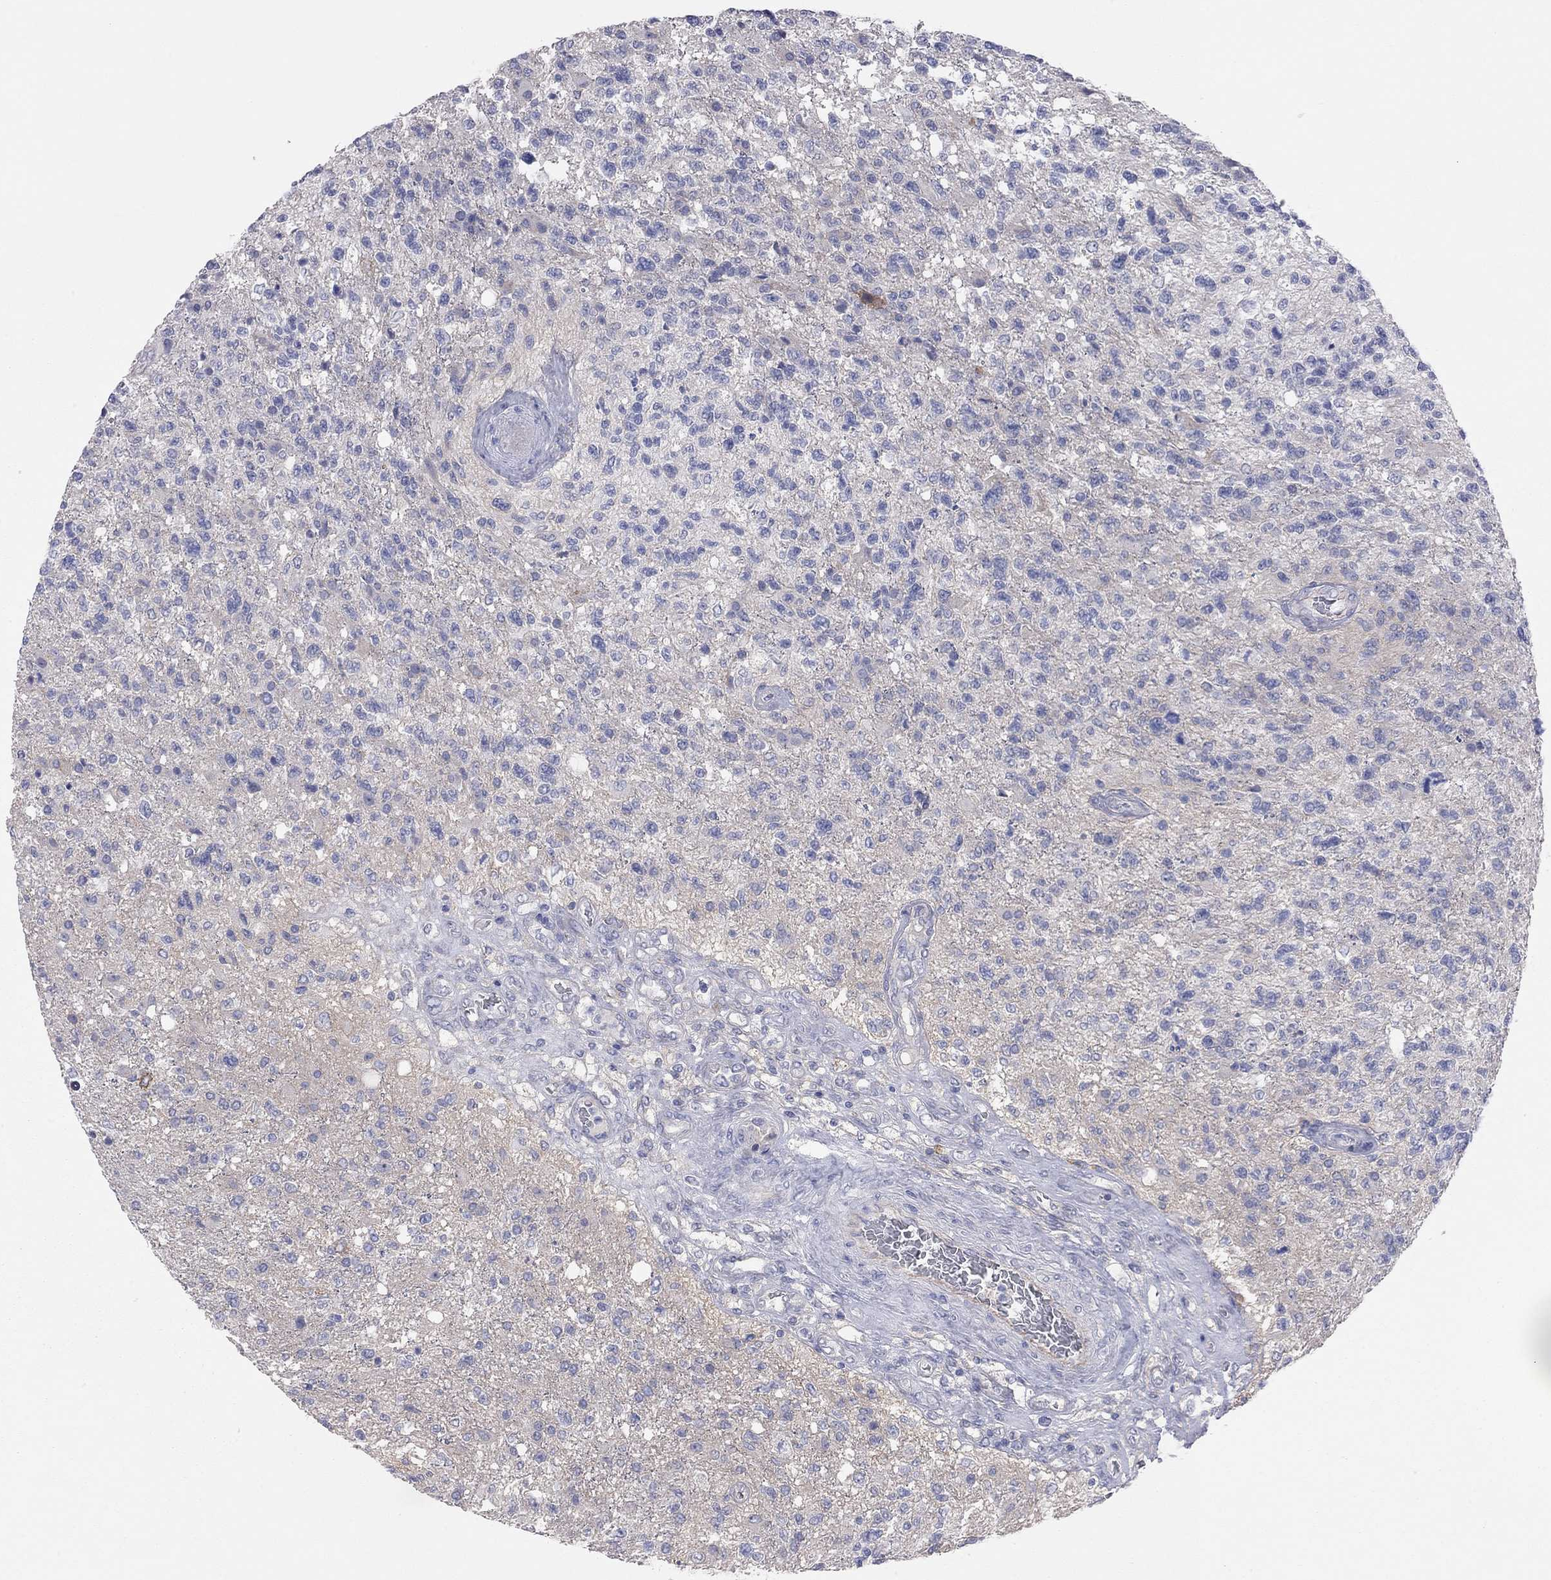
{"staining": {"intensity": "negative", "quantity": "none", "location": "none"}, "tissue": "glioma", "cell_type": "Tumor cells", "image_type": "cancer", "snomed": [{"axis": "morphology", "description": "Glioma, malignant, High grade"}, {"axis": "topography", "description": "Brain"}], "caption": "Glioma was stained to show a protein in brown. There is no significant expression in tumor cells.", "gene": "KCNB1", "patient": {"sex": "male", "age": 56}}